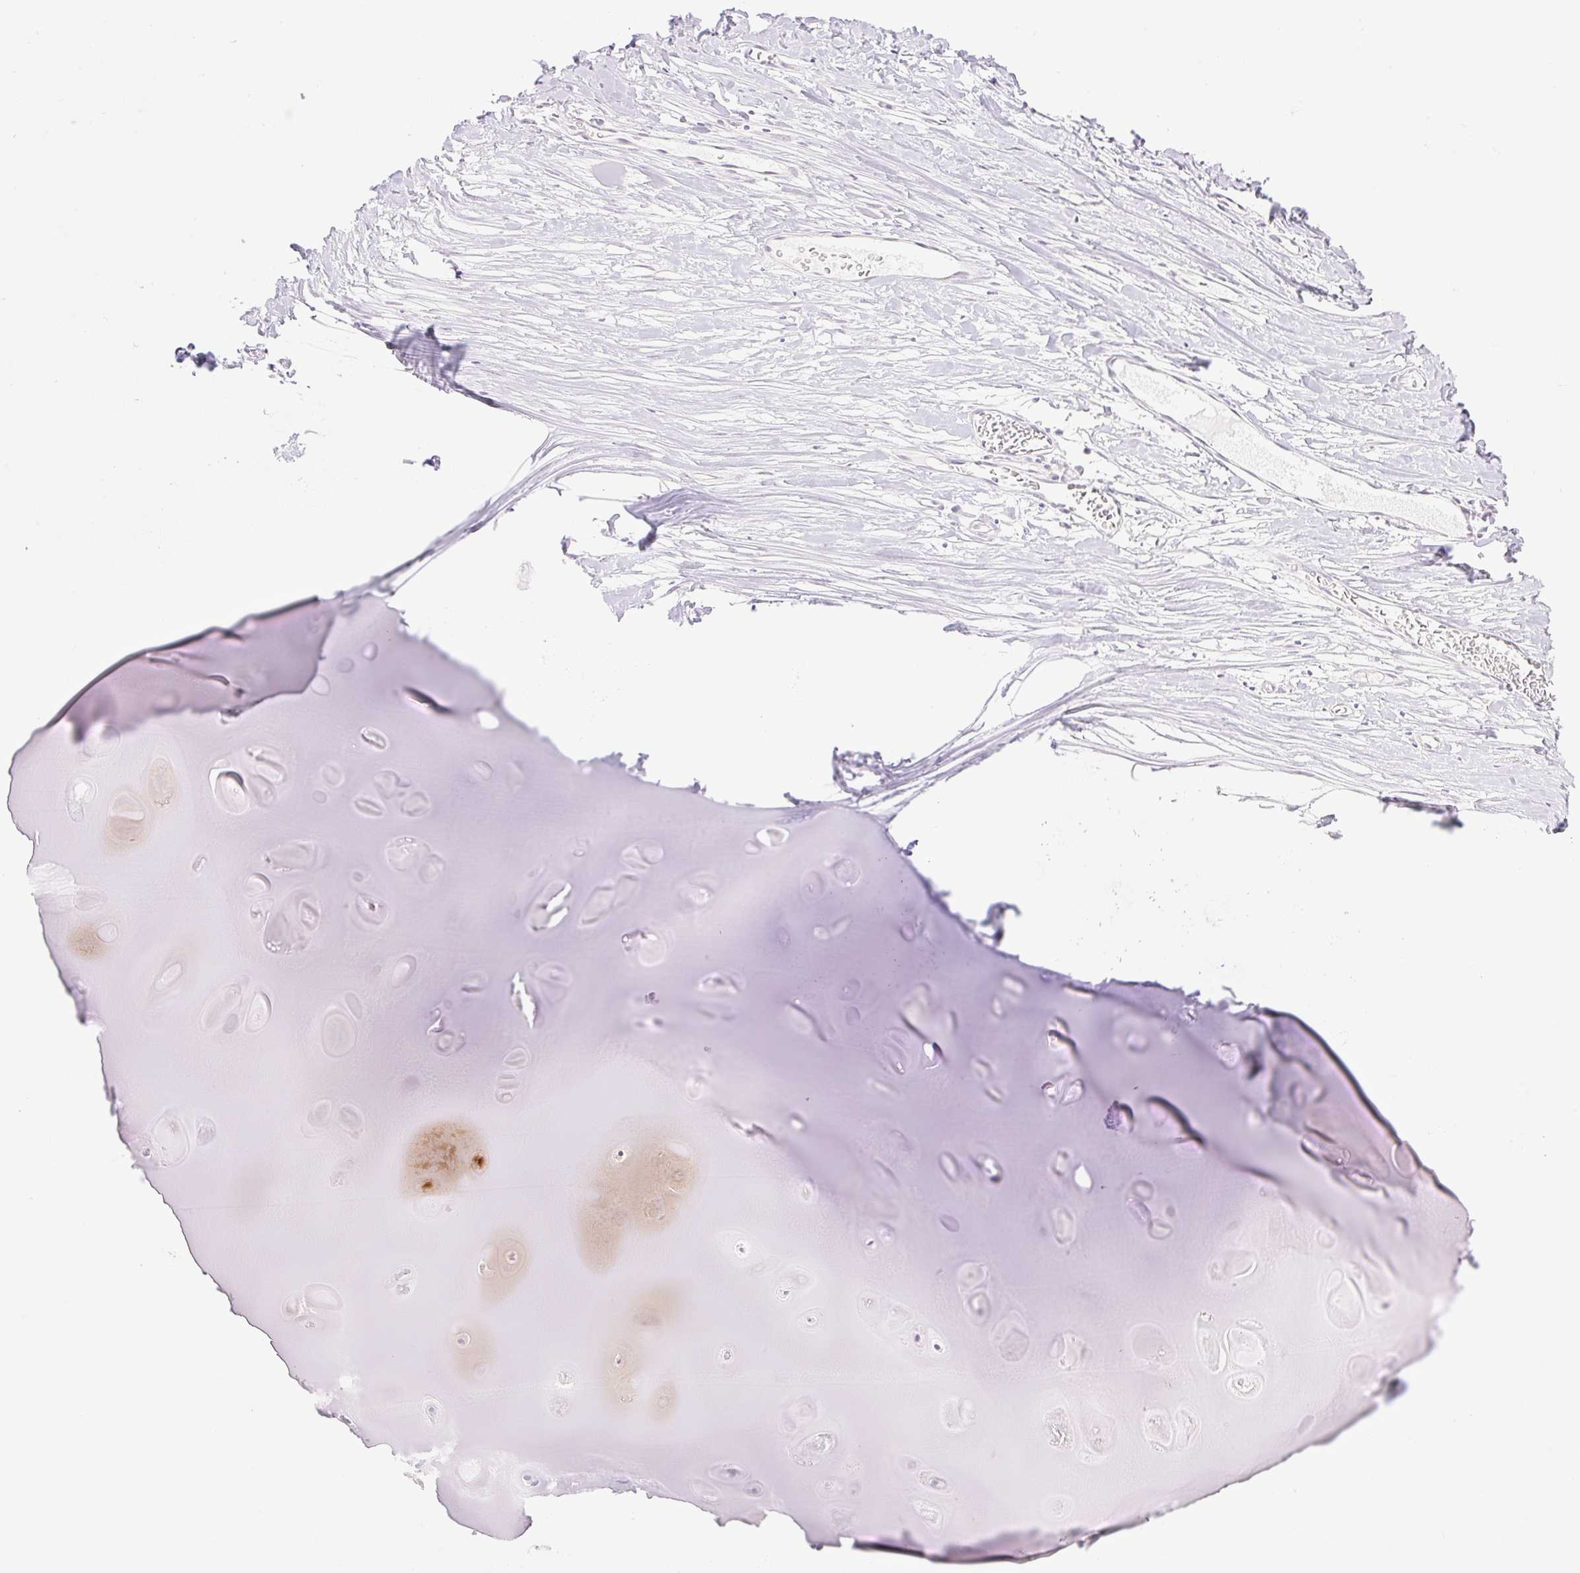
{"staining": {"intensity": "negative", "quantity": "none", "location": "none"}, "tissue": "soft tissue", "cell_type": "Chondrocytes", "image_type": "normal", "snomed": [{"axis": "morphology", "description": "Normal tissue, NOS"}, {"axis": "topography", "description": "Cartilage tissue"}], "caption": "Immunohistochemistry (IHC) micrograph of normal human soft tissue stained for a protein (brown), which displays no expression in chondrocytes.", "gene": "EHD1", "patient": {"sex": "male", "age": 57}}